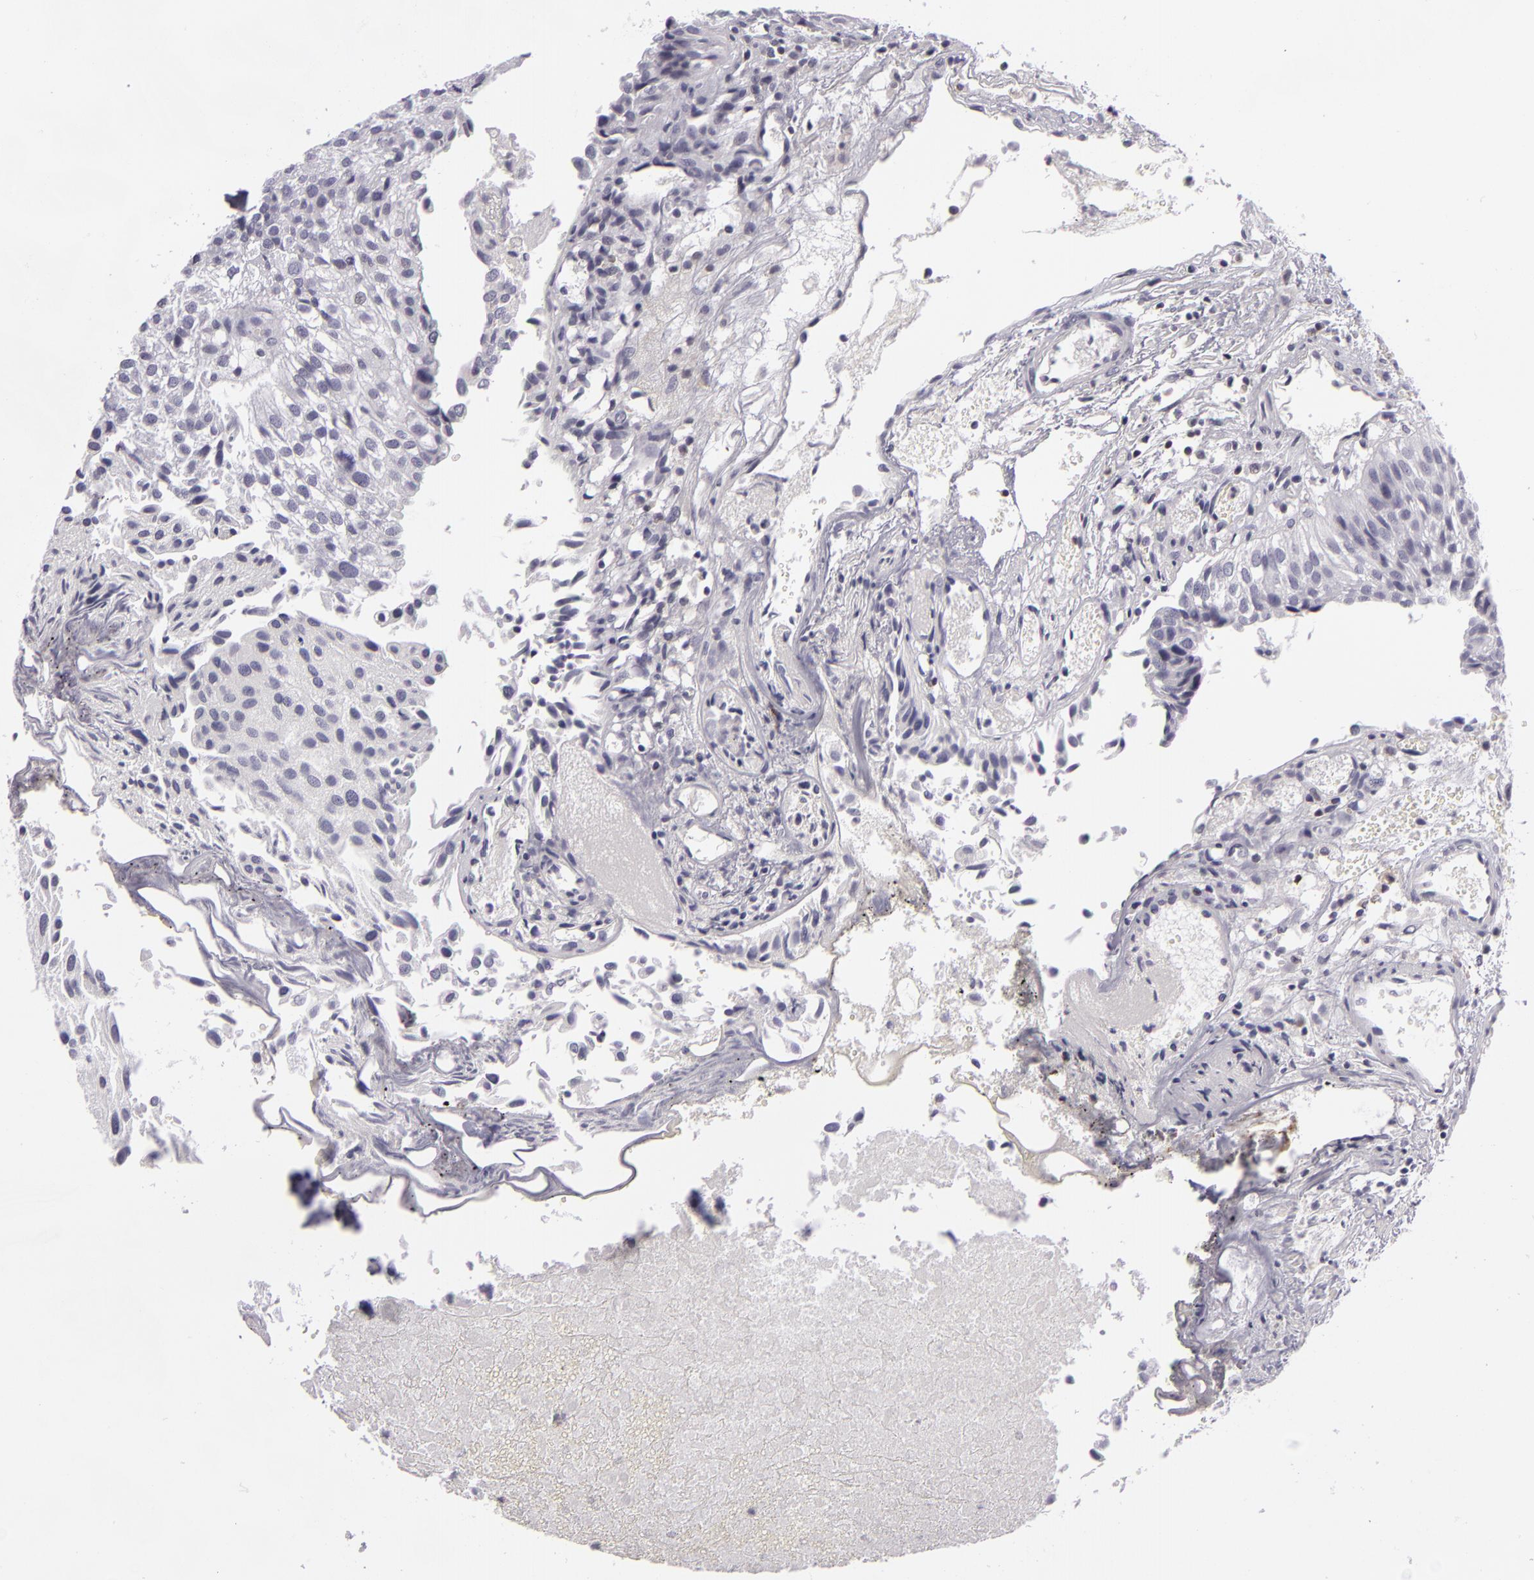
{"staining": {"intensity": "negative", "quantity": "none", "location": "none"}, "tissue": "urothelial cancer", "cell_type": "Tumor cells", "image_type": "cancer", "snomed": [{"axis": "morphology", "description": "Urothelial carcinoma, Low grade"}, {"axis": "topography", "description": "Urinary bladder"}], "caption": "A micrograph of low-grade urothelial carcinoma stained for a protein shows no brown staining in tumor cells.", "gene": "KCNAB2", "patient": {"sex": "female", "age": 89}}